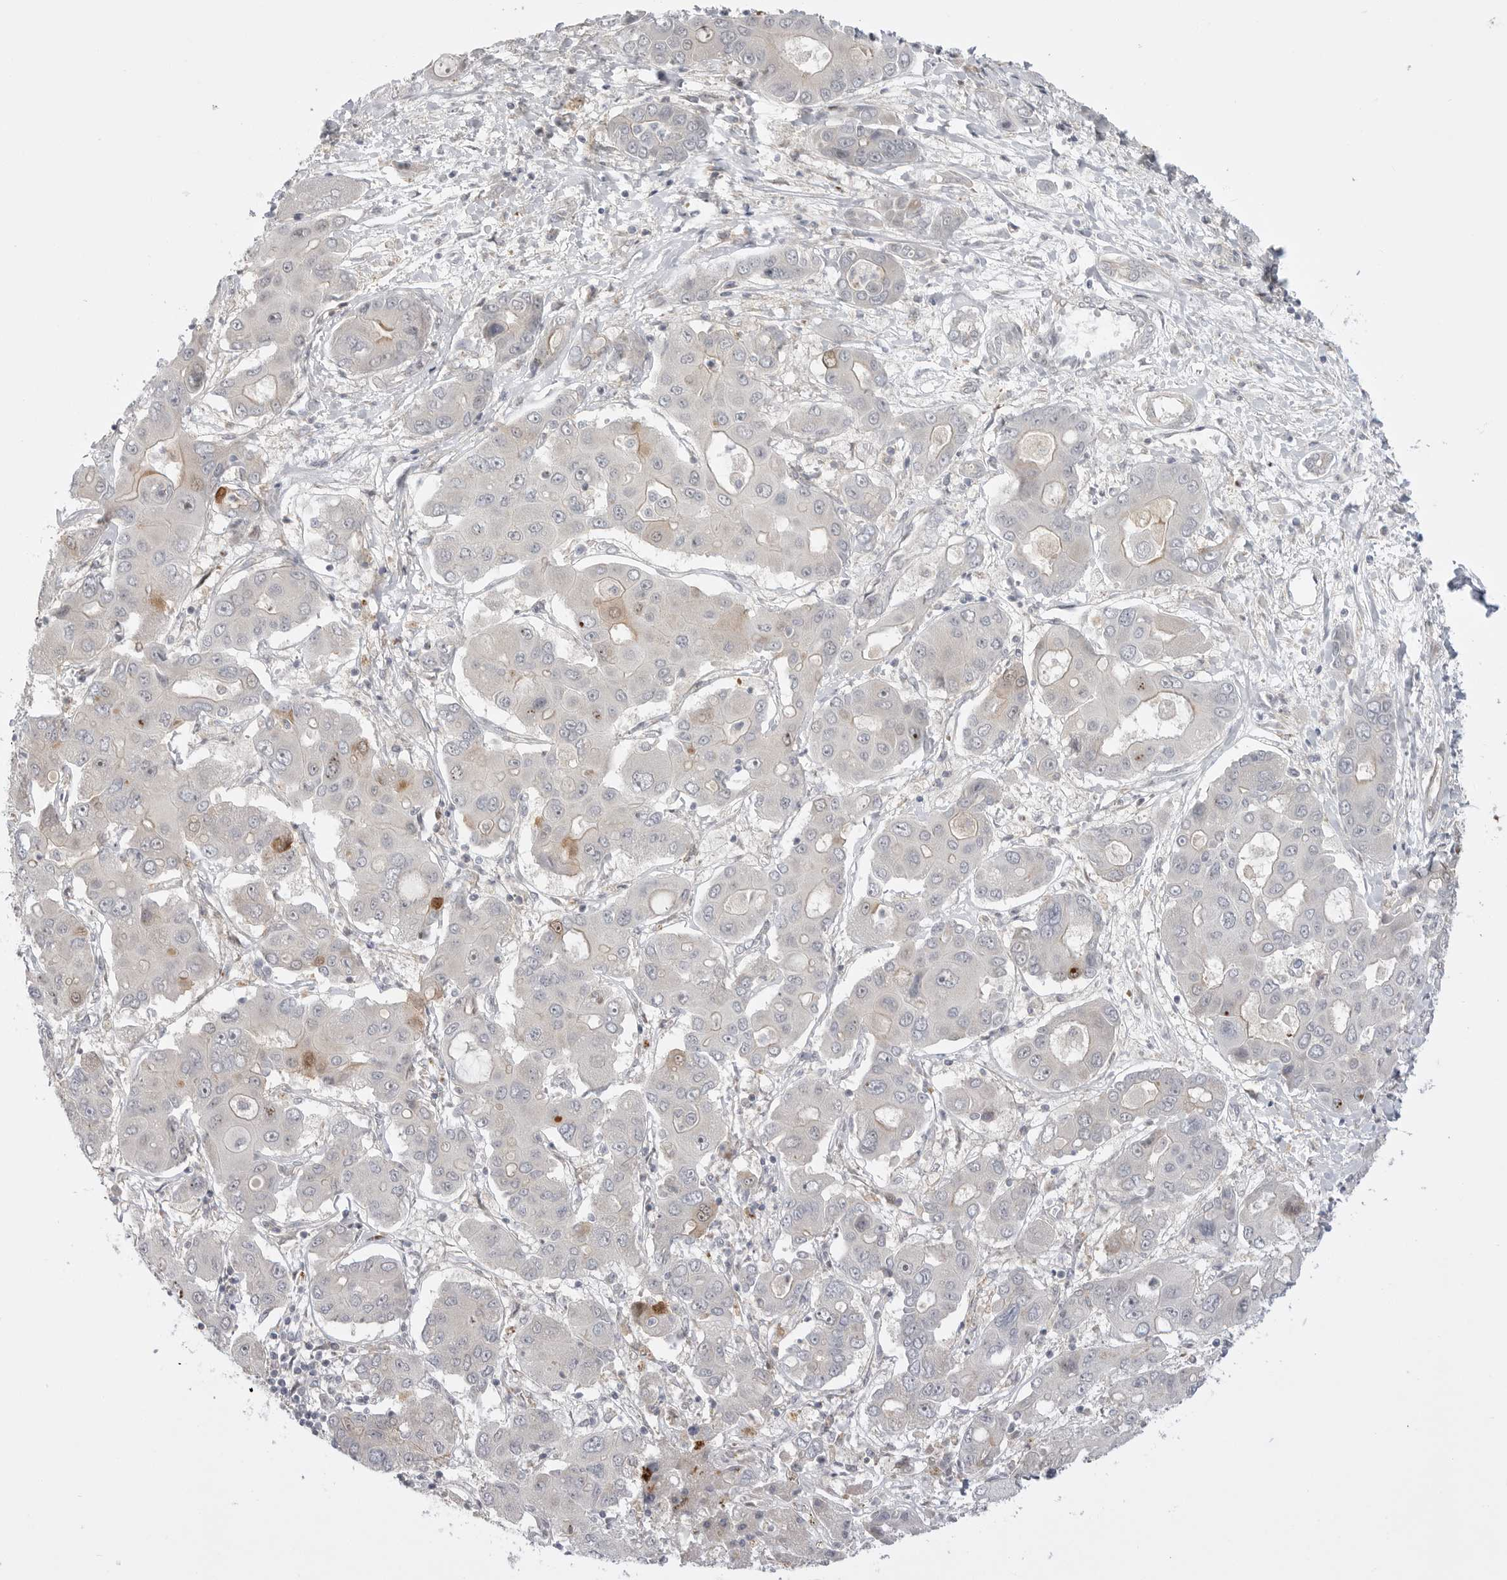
{"staining": {"intensity": "moderate", "quantity": "<25%", "location": "cytoplasmic/membranous,nuclear"}, "tissue": "liver cancer", "cell_type": "Tumor cells", "image_type": "cancer", "snomed": [{"axis": "morphology", "description": "Cholangiocarcinoma"}, {"axis": "topography", "description": "Liver"}], "caption": "A high-resolution photomicrograph shows IHC staining of cholangiocarcinoma (liver), which demonstrates moderate cytoplasmic/membranous and nuclear expression in about <25% of tumor cells.", "gene": "GGT6", "patient": {"sex": "male", "age": 67}}